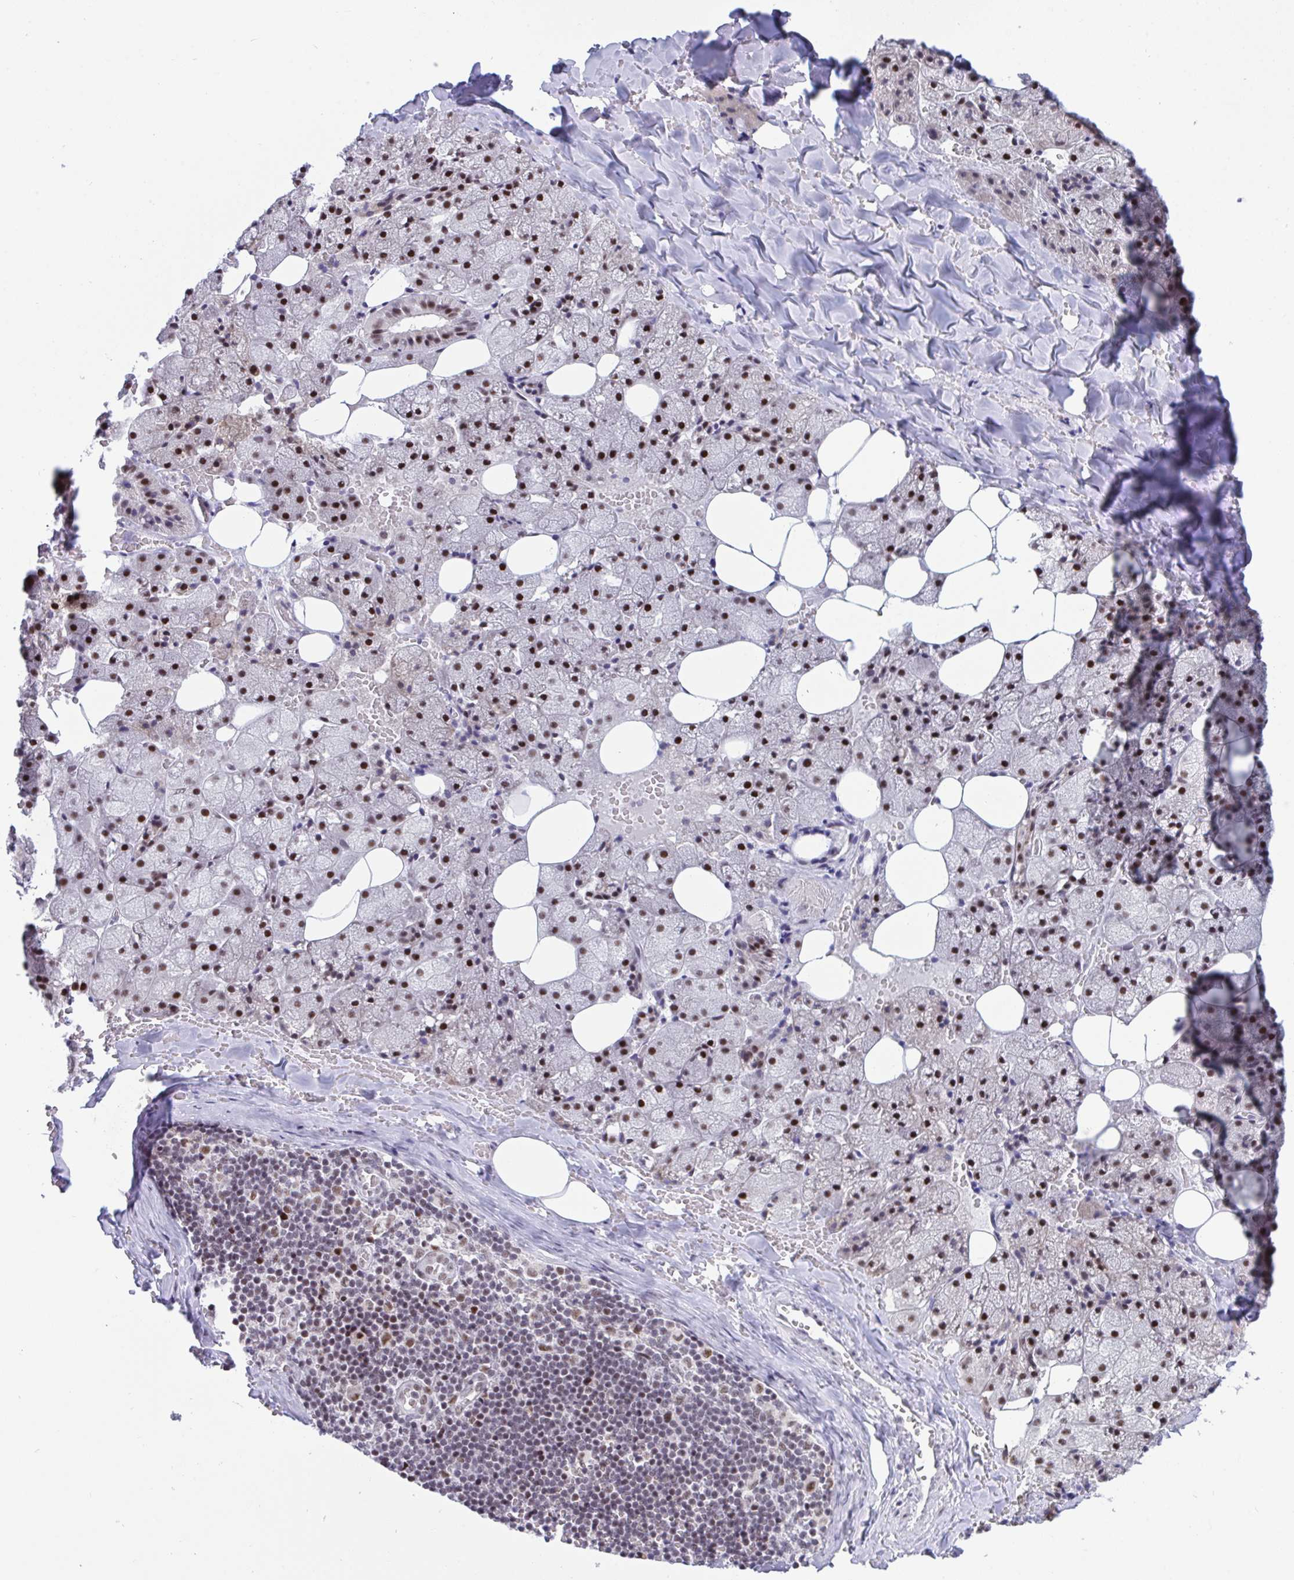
{"staining": {"intensity": "strong", "quantity": ">75%", "location": "nuclear"}, "tissue": "salivary gland", "cell_type": "Glandular cells", "image_type": "normal", "snomed": [{"axis": "morphology", "description": "Normal tissue, NOS"}, {"axis": "topography", "description": "Salivary gland"}, {"axis": "topography", "description": "Peripheral nerve tissue"}], "caption": "Normal salivary gland reveals strong nuclear positivity in approximately >75% of glandular cells, visualized by immunohistochemistry.", "gene": "WBP11", "patient": {"sex": "male", "age": 38}}